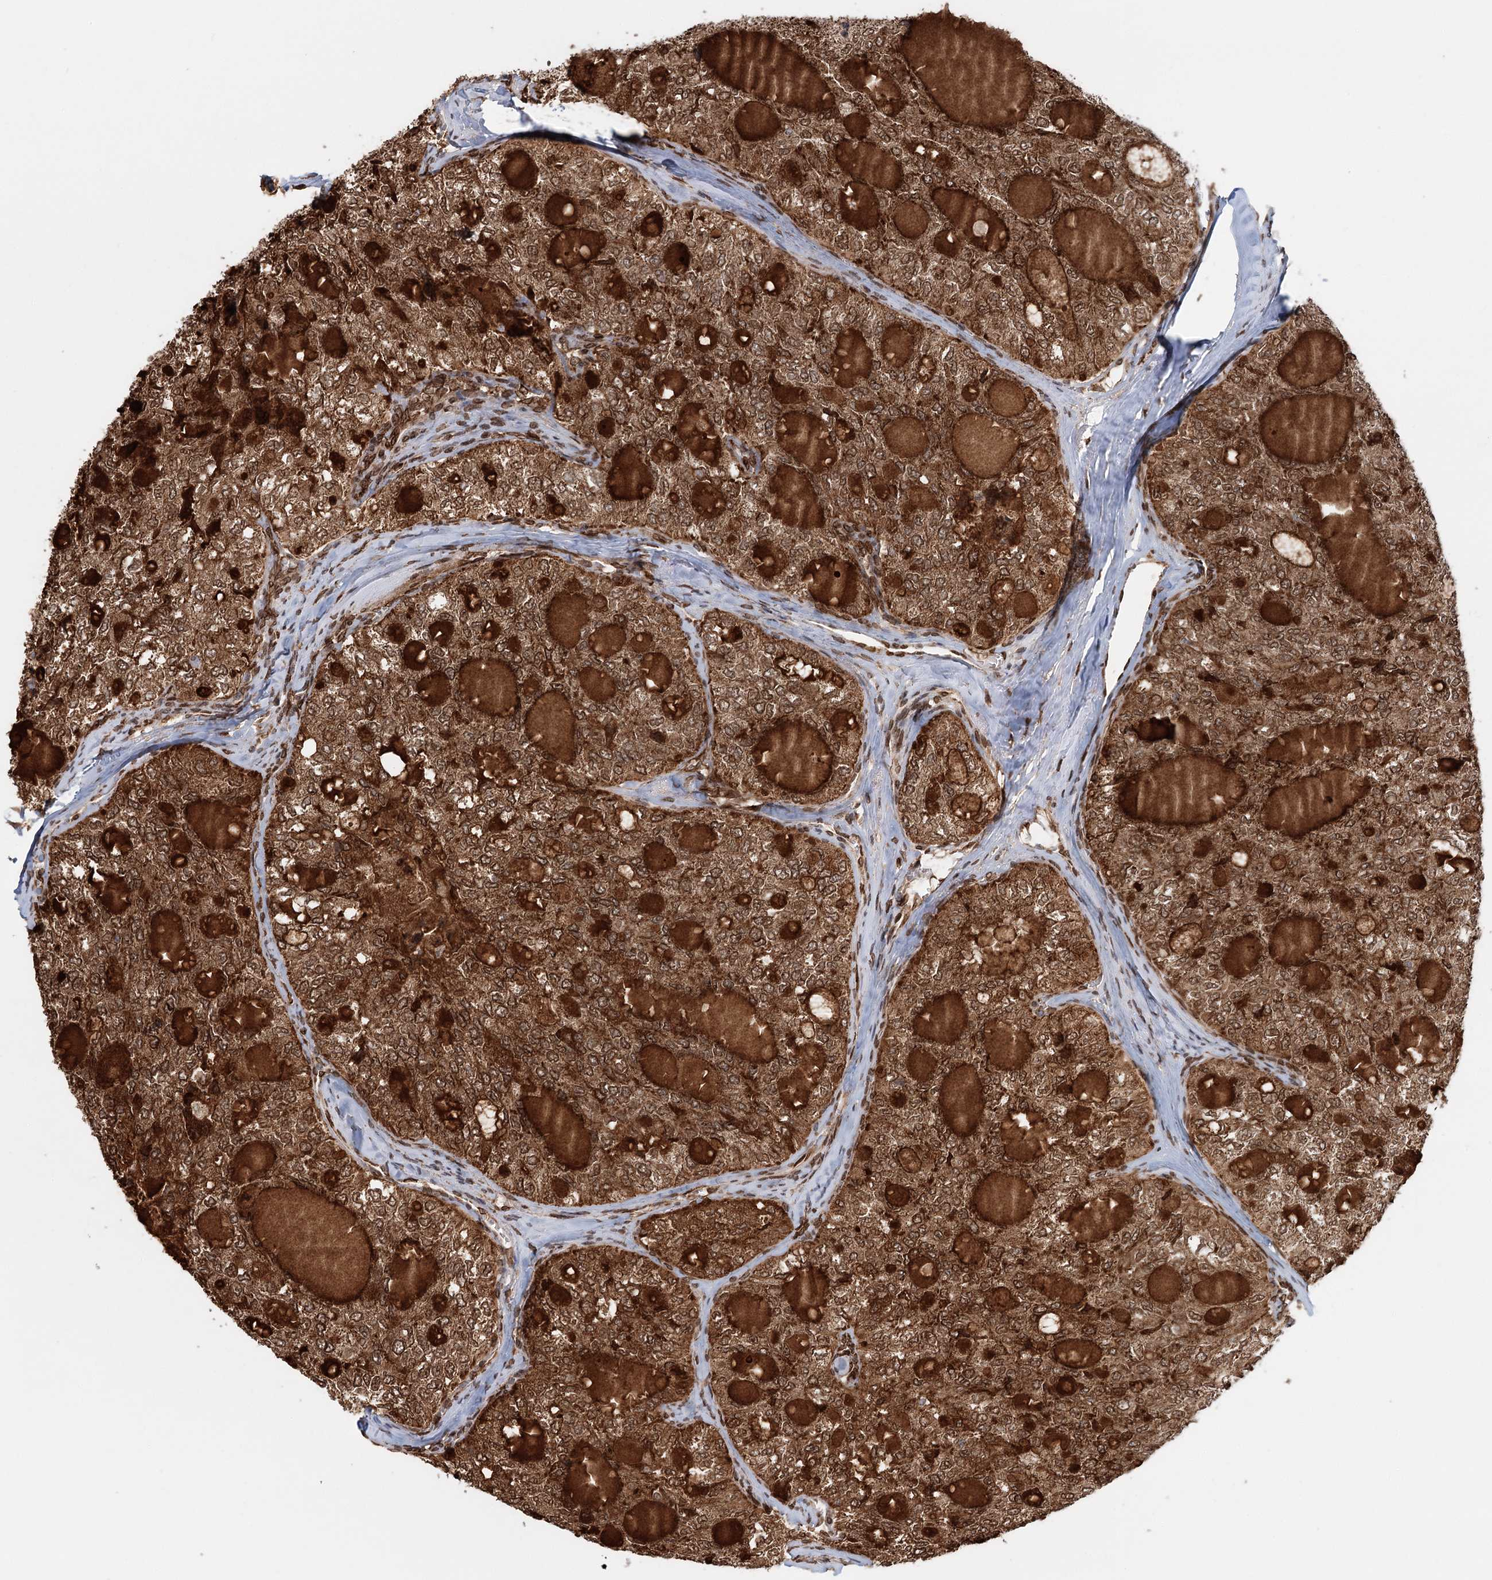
{"staining": {"intensity": "strong", "quantity": ">75%", "location": "cytoplasmic/membranous"}, "tissue": "thyroid cancer", "cell_type": "Tumor cells", "image_type": "cancer", "snomed": [{"axis": "morphology", "description": "Follicular adenoma carcinoma, NOS"}, {"axis": "topography", "description": "Thyroid gland"}], "caption": "Follicular adenoma carcinoma (thyroid) stained with immunohistochemistry exhibits strong cytoplasmic/membranous staining in about >75% of tumor cells.", "gene": "BCKDHA", "patient": {"sex": "male", "age": 75}}